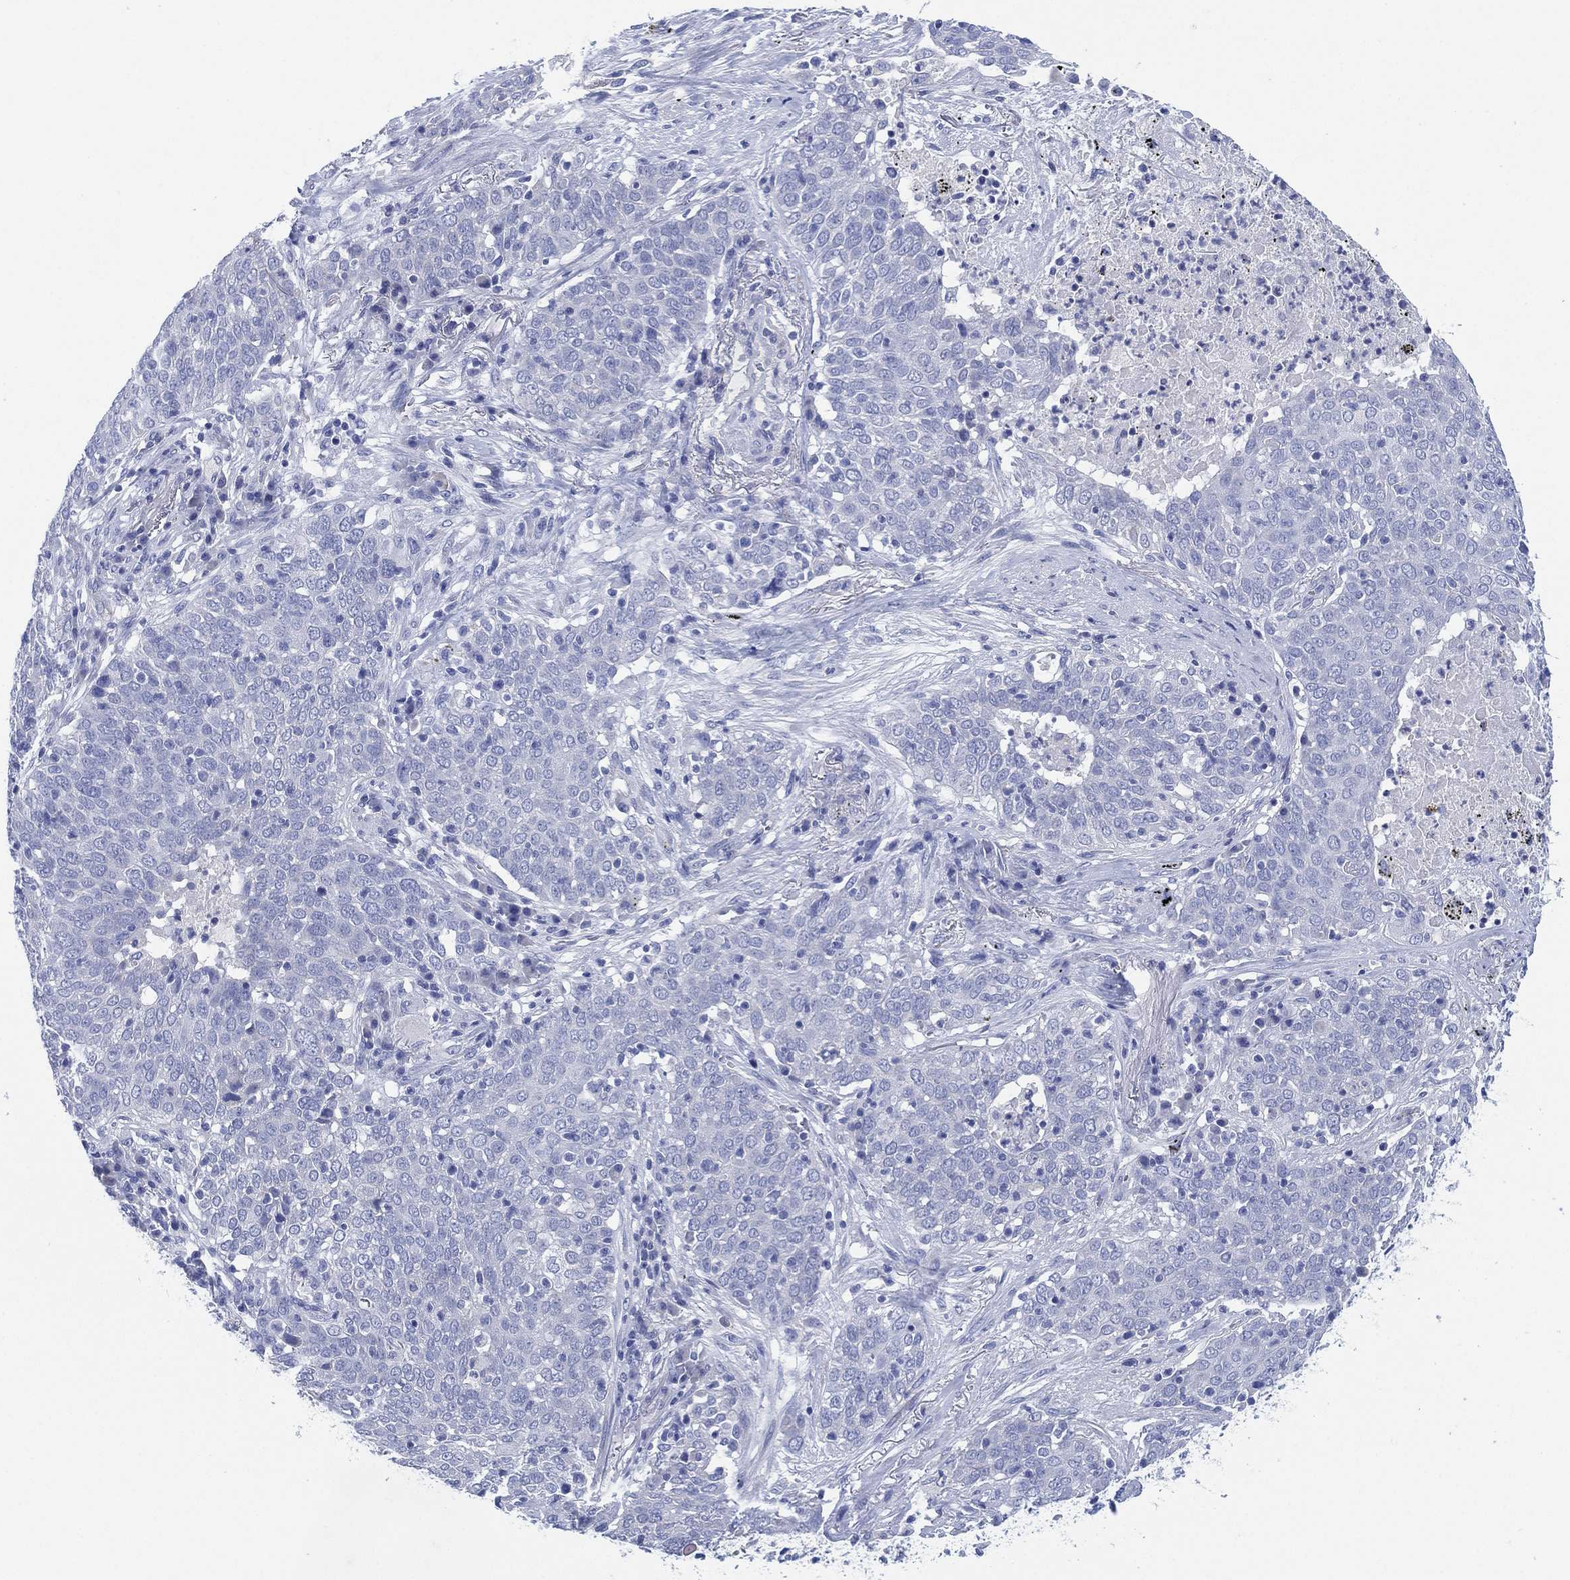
{"staining": {"intensity": "negative", "quantity": "none", "location": "none"}, "tissue": "lung cancer", "cell_type": "Tumor cells", "image_type": "cancer", "snomed": [{"axis": "morphology", "description": "Squamous cell carcinoma, NOS"}, {"axis": "topography", "description": "Lung"}], "caption": "The micrograph displays no significant expression in tumor cells of lung squamous cell carcinoma.", "gene": "SLC9C2", "patient": {"sex": "male", "age": 82}}